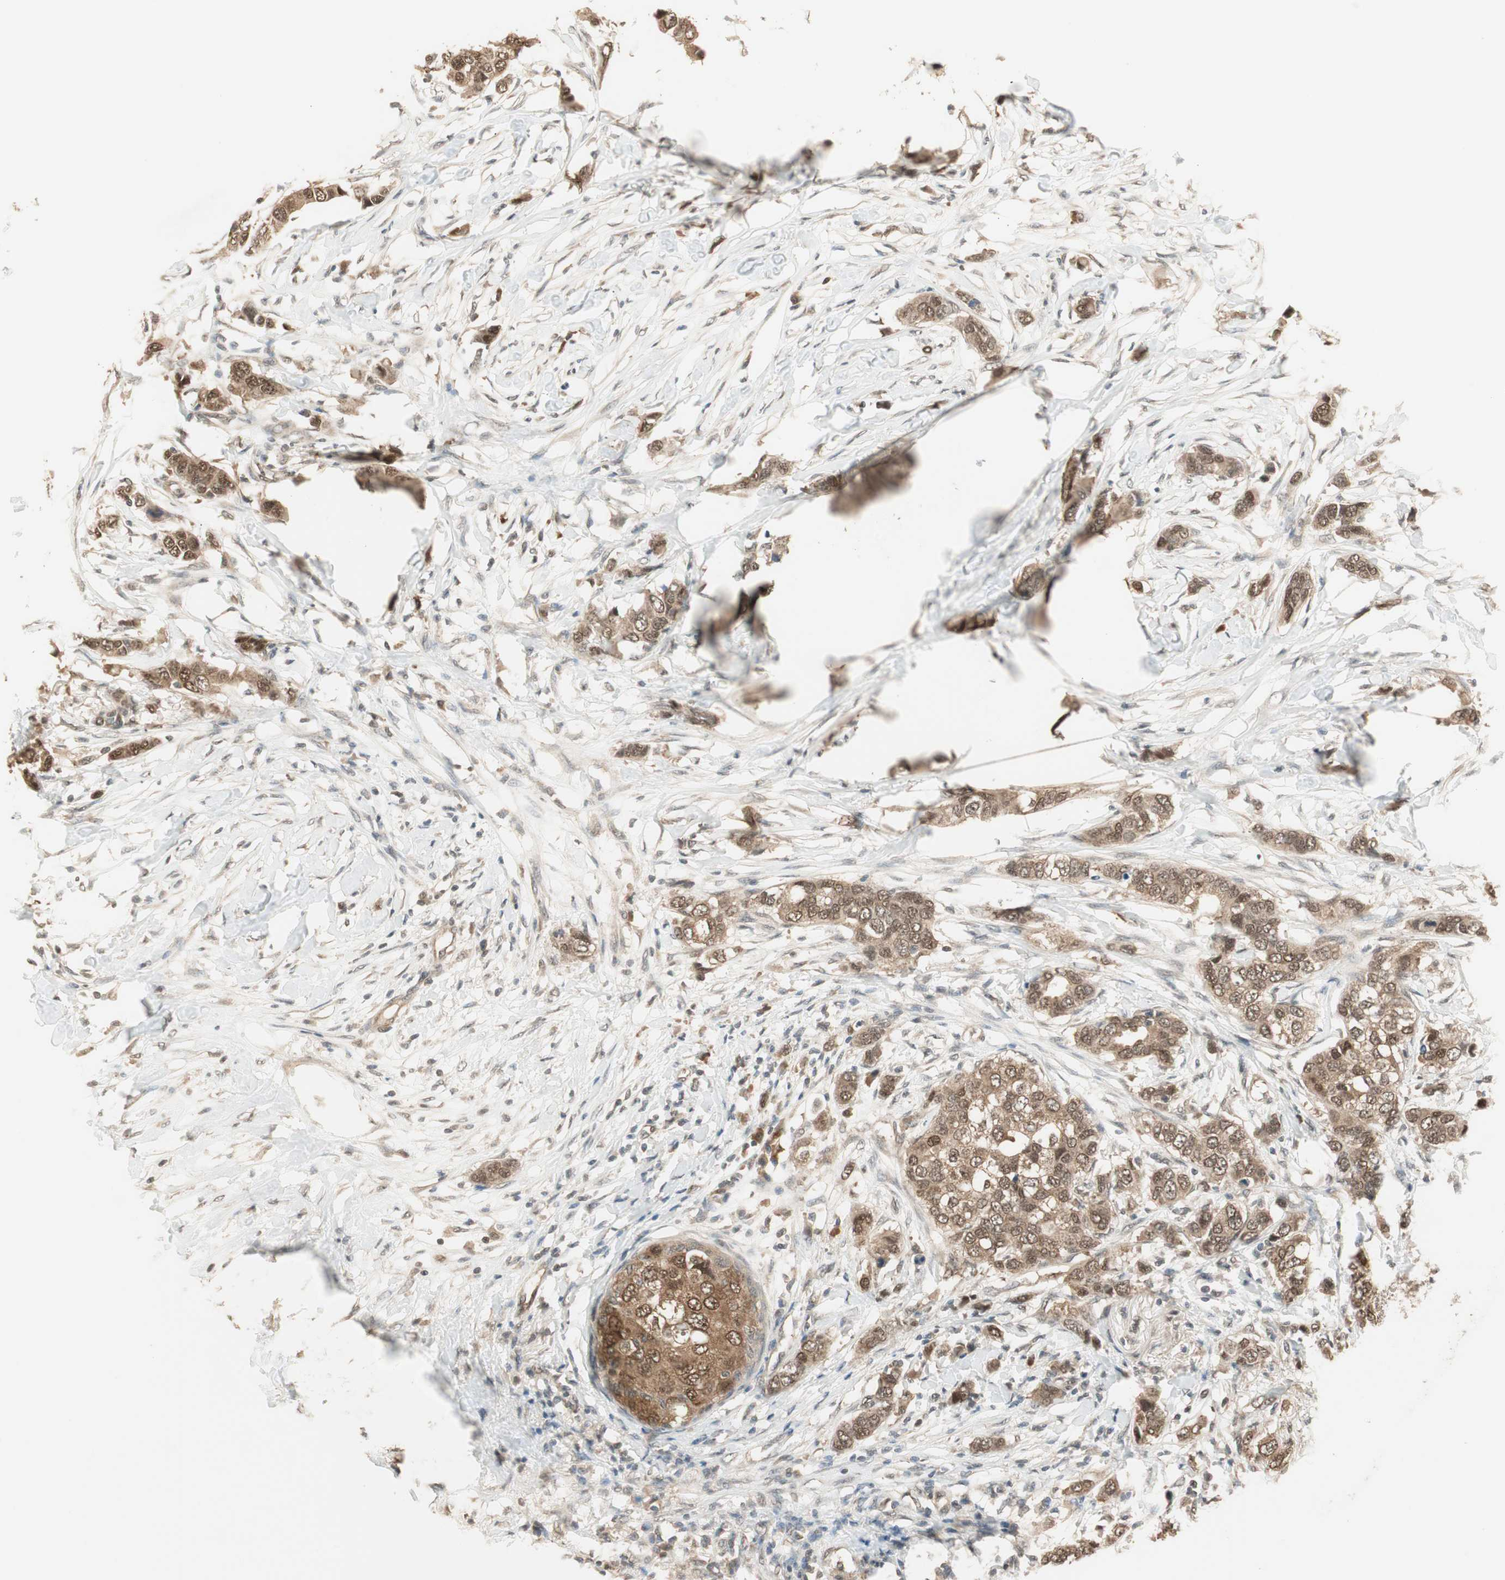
{"staining": {"intensity": "moderate", "quantity": ">75%", "location": "cytoplasmic/membranous"}, "tissue": "breast cancer", "cell_type": "Tumor cells", "image_type": "cancer", "snomed": [{"axis": "morphology", "description": "Duct carcinoma"}, {"axis": "topography", "description": "Breast"}], "caption": "Breast intraductal carcinoma stained with DAB IHC demonstrates medium levels of moderate cytoplasmic/membranous staining in approximately >75% of tumor cells.", "gene": "USP5", "patient": {"sex": "female", "age": 50}}